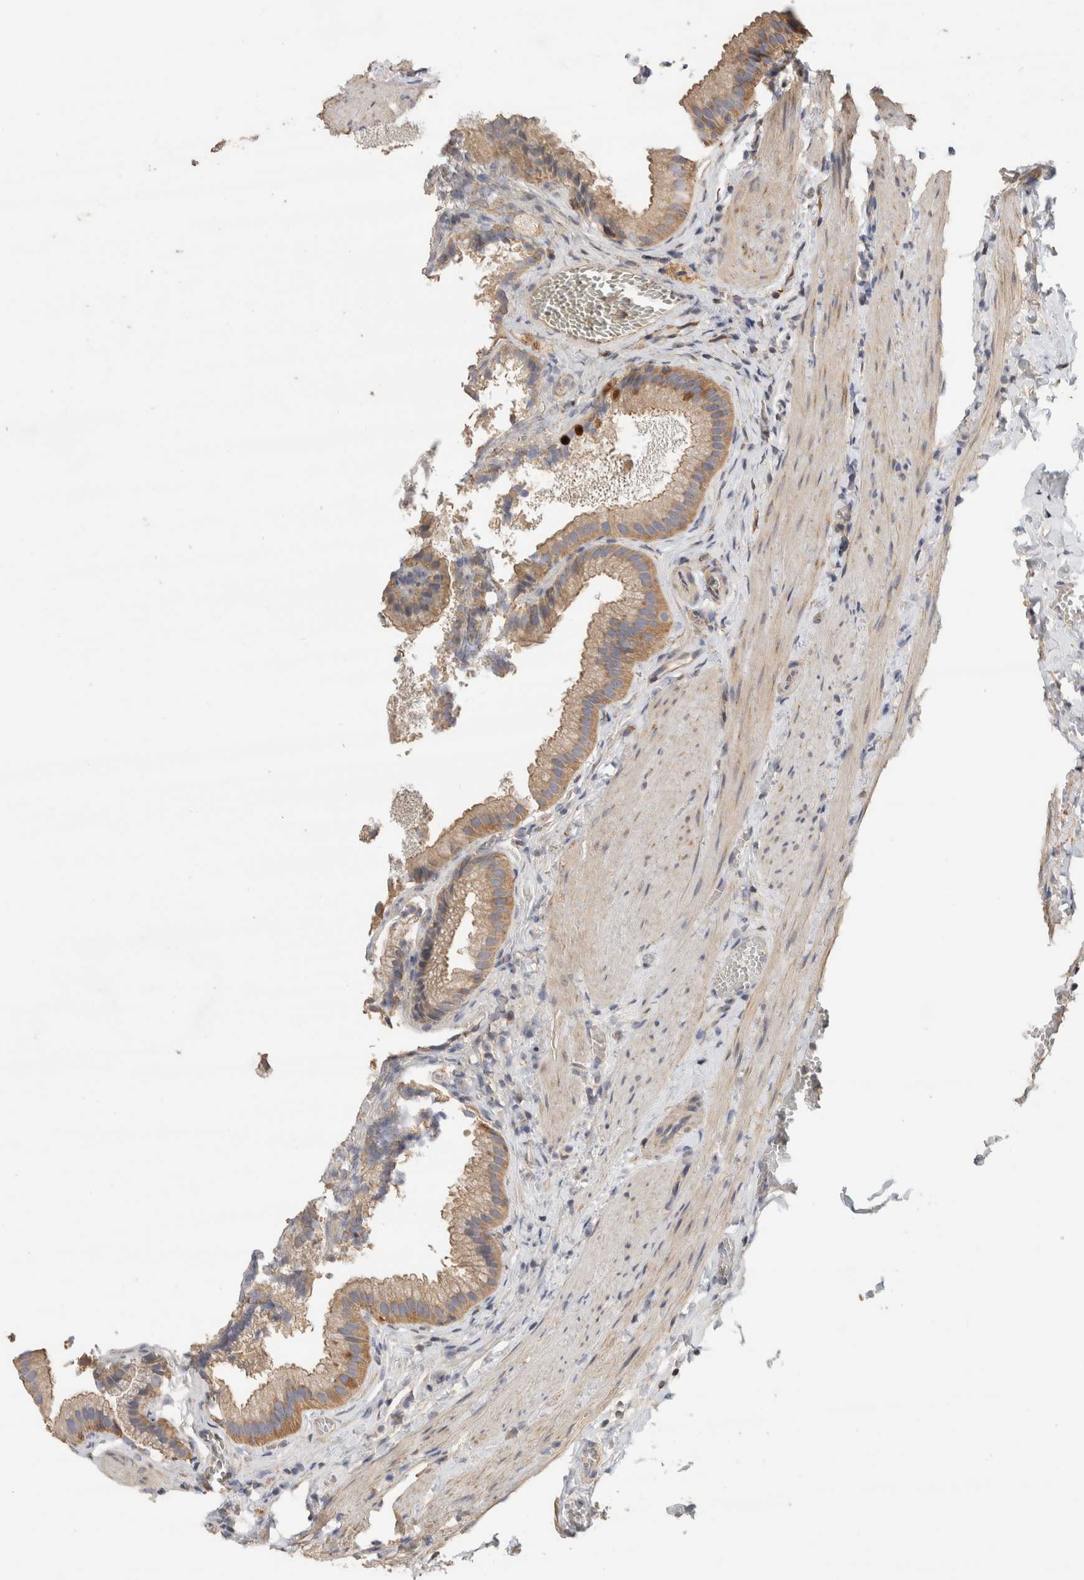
{"staining": {"intensity": "moderate", "quantity": ">75%", "location": "cytoplasmic/membranous"}, "tissue": "gallbladder", "cell_type": "Glandular cells", "image_type": "normal", "snomed": [{"axis": "morphology", "description": "Normal tissue, NOS"}, {"axis": "topography", "description": "Gallbladder"}], "caption": "About >75% of glandular cells in normal human gallbladder show moderate cytoplasmic/membranous protein staining as visualized by brown immunohistochemical staining.", "gene": "EIF4G3", "patient": {"sex": "male", "age": 38}}